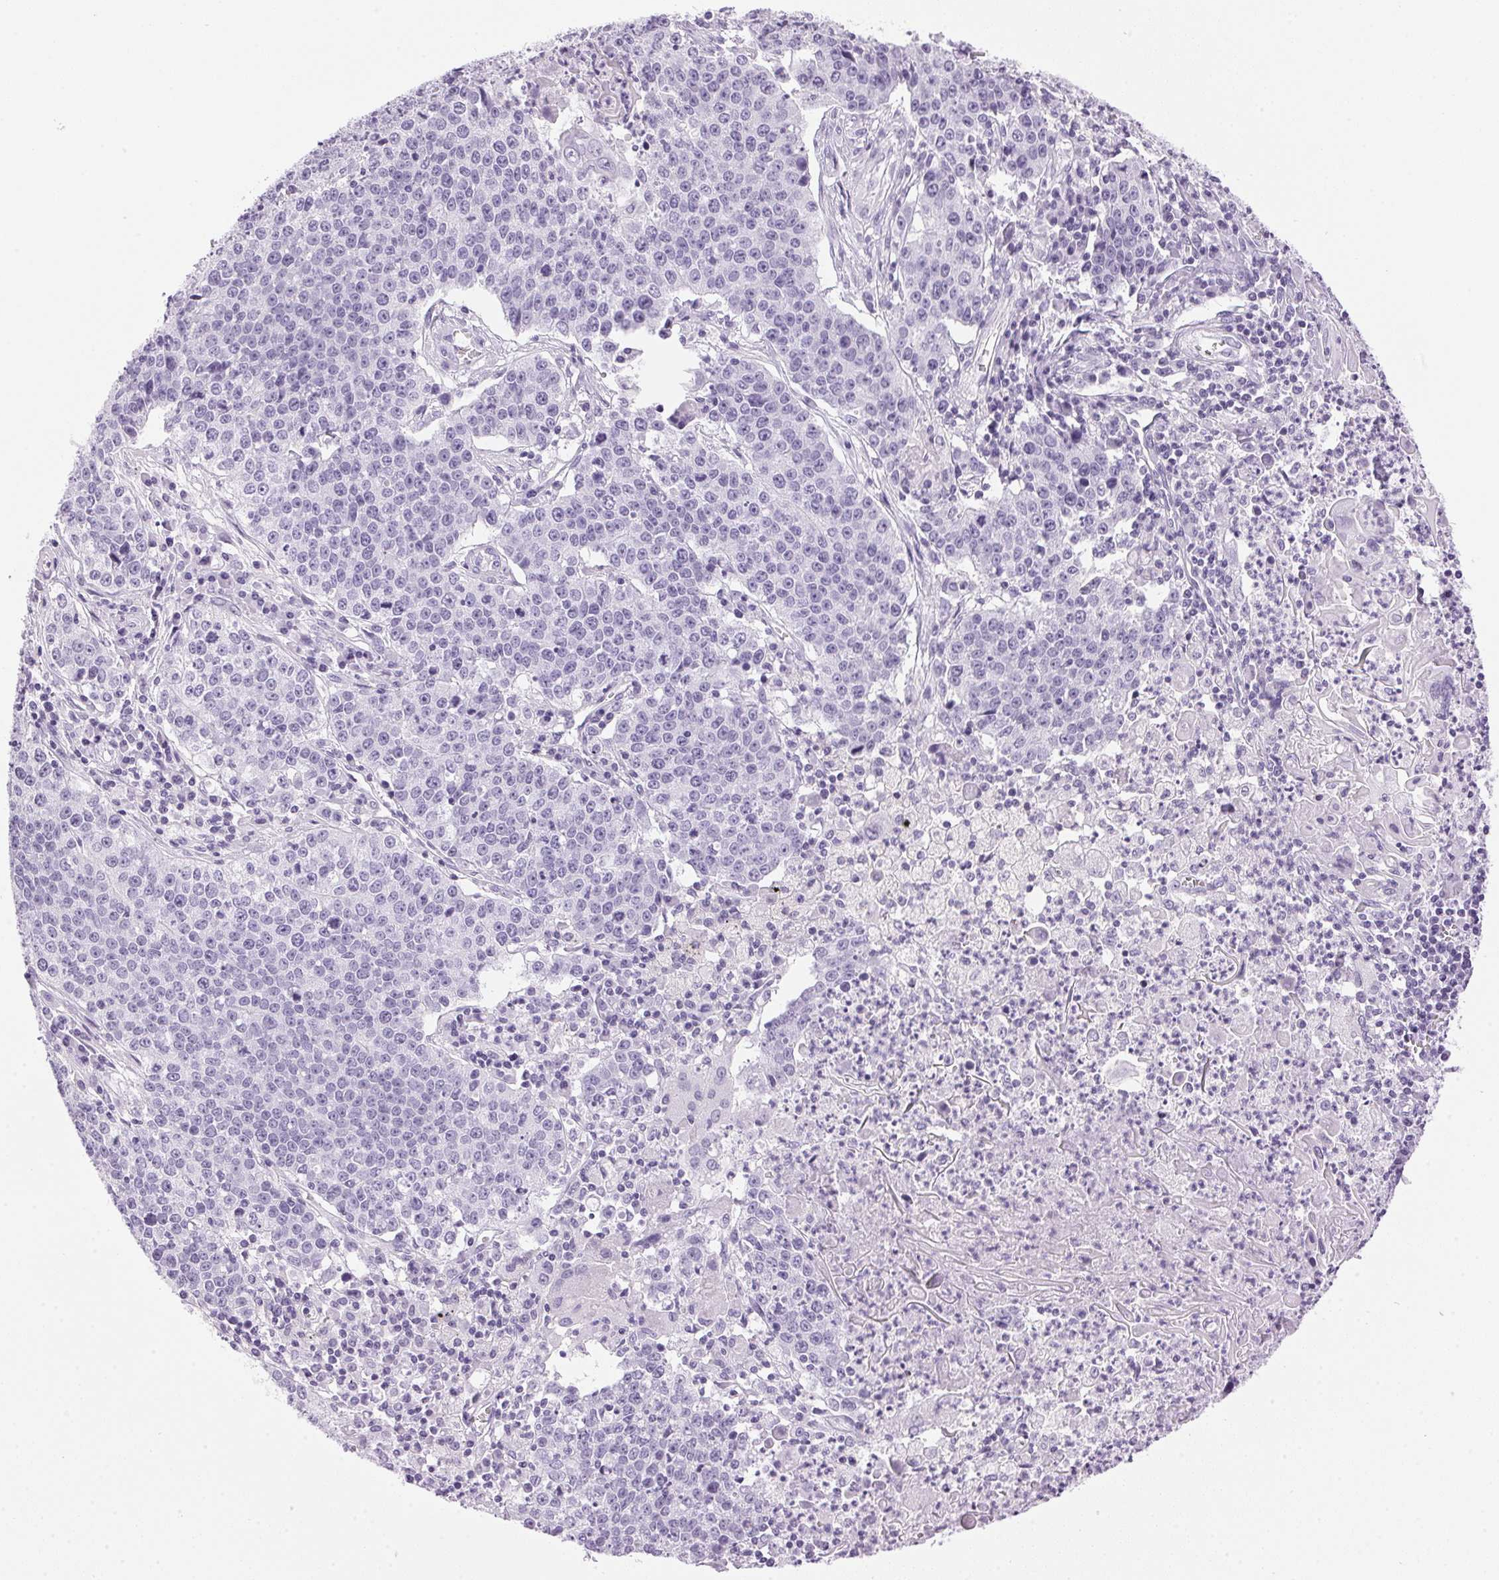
{"staining": {"intensity": "negative", "quantity": "none", "location": "none"}, "tissue": "lung cancer", "cell_type": "Tumor cells", "image_type": "cancer", "snomed": [{"axis": "morphology", "description": "Squamous cell carcinoma, NOS"}, {"axis": "morphology", "description": "Squamous cell carcinoma, metastatic, NOS"}, {"axis": "topography", "description": "Lung"}, {"axis": "topography", "description": "Pleura, NOS"}], "caption": "High magnification brightfield microscopy of lung metastatic squamous cell carcinoma stained with DAB (brown) and counterstained with hematoxylin (blue): tumor cells show no significant positivity.", "gene": "SP7", "patient": {"sex": "male", "age": 72}}